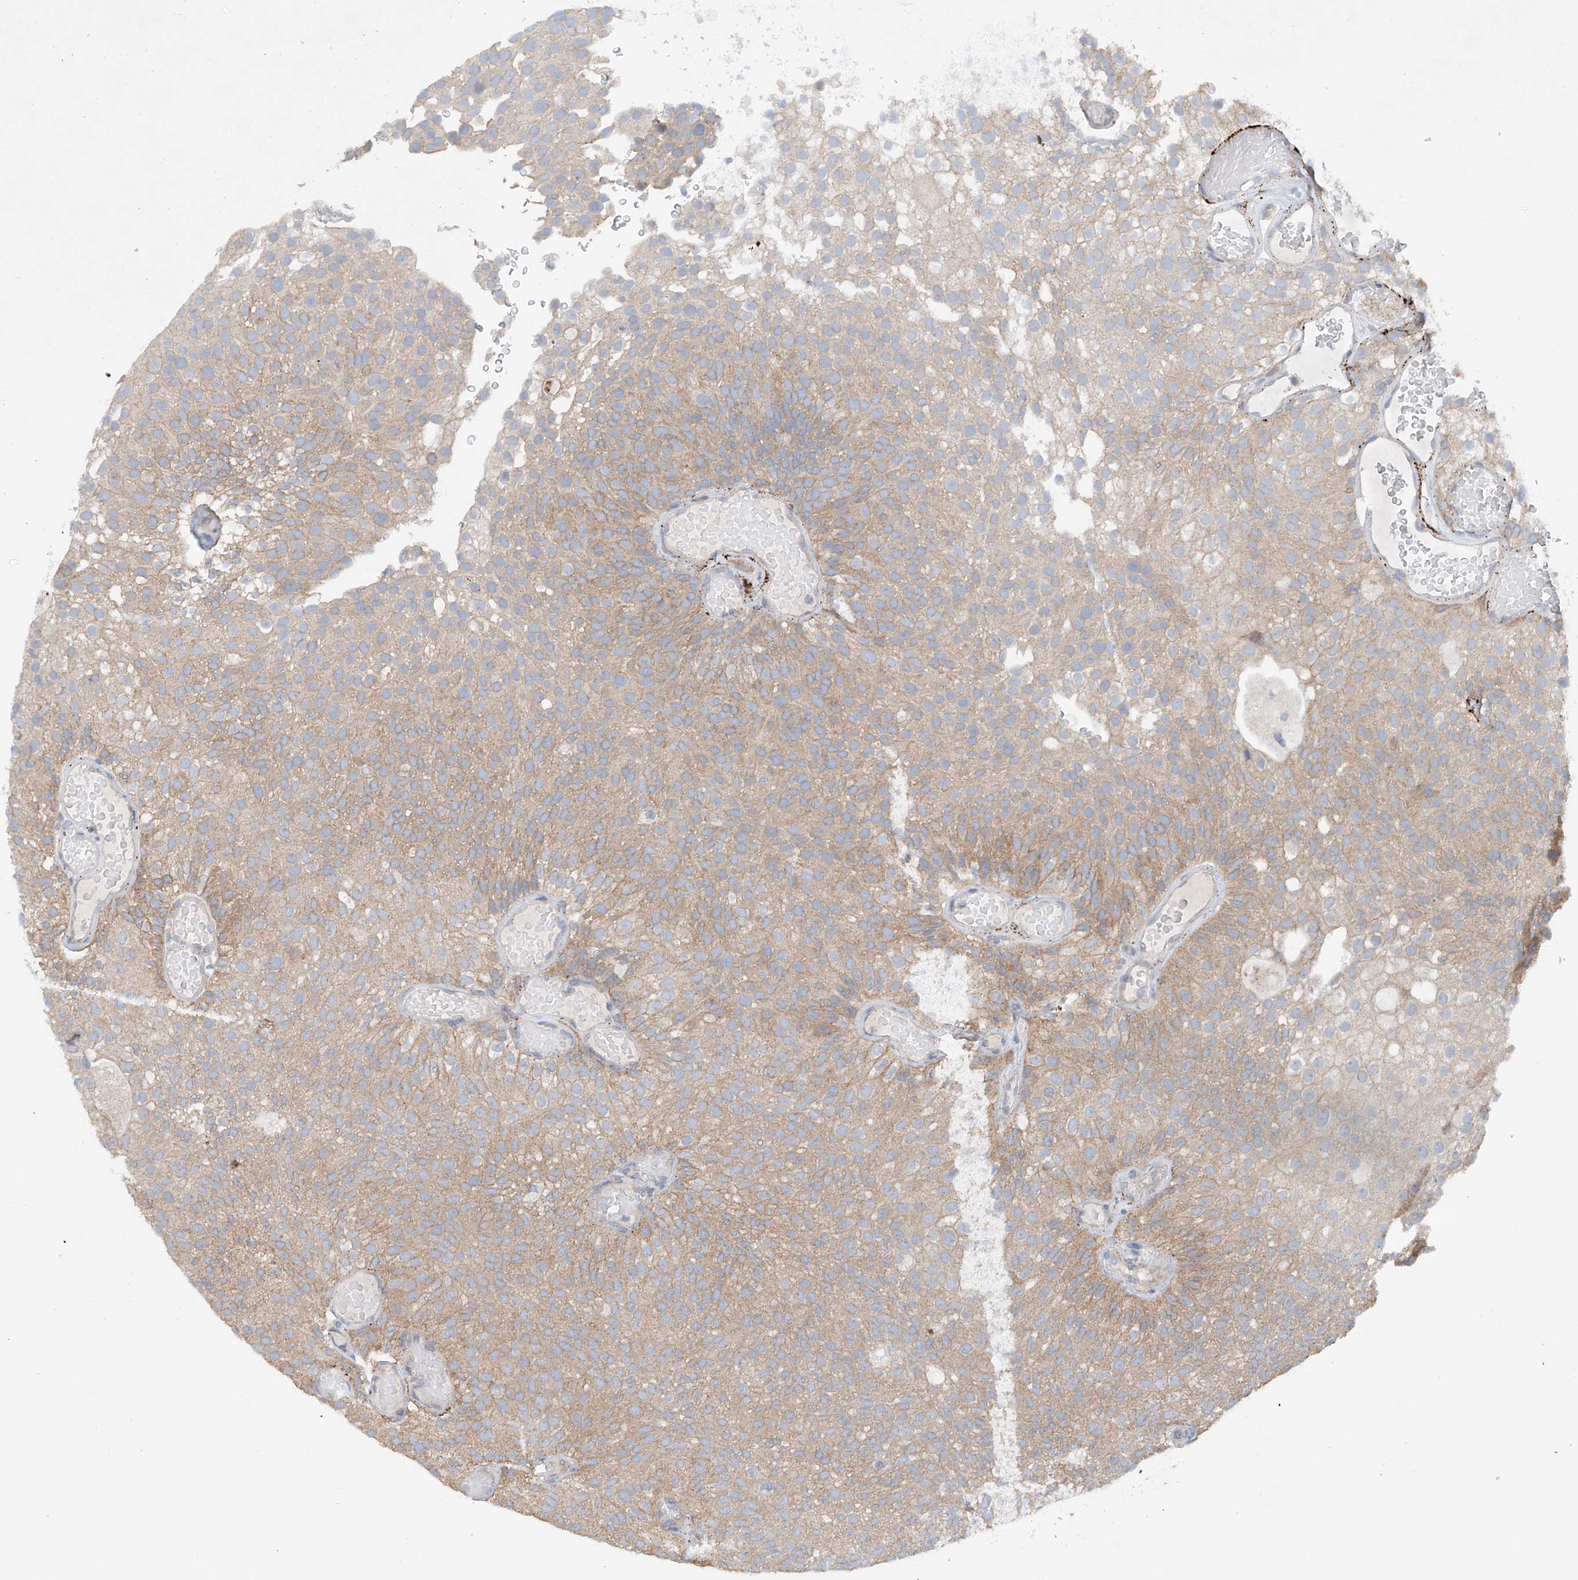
{"staining": {"intensity": "moderate", "quantity": ">75%", "location": "cytoplasmic/membranous"}, "tissue": "urothelial cancer", "cell_type": "Tumor cells", "image_type": "cancer", "snomed": [{"axis": "morphology", "description": "Urothelial carcinoma, Low grade"}, {"axis": "topography", "description": "Urinary bladder"}], "caption": "Immunohistochemical staining of low-grade urothelial carcinoma reveals moderate cytoplasmic/membranous protein staining in about >75% of tumor cells.", "gene": "CEP85L", "patient": {"sex": "male", "age": 78}}